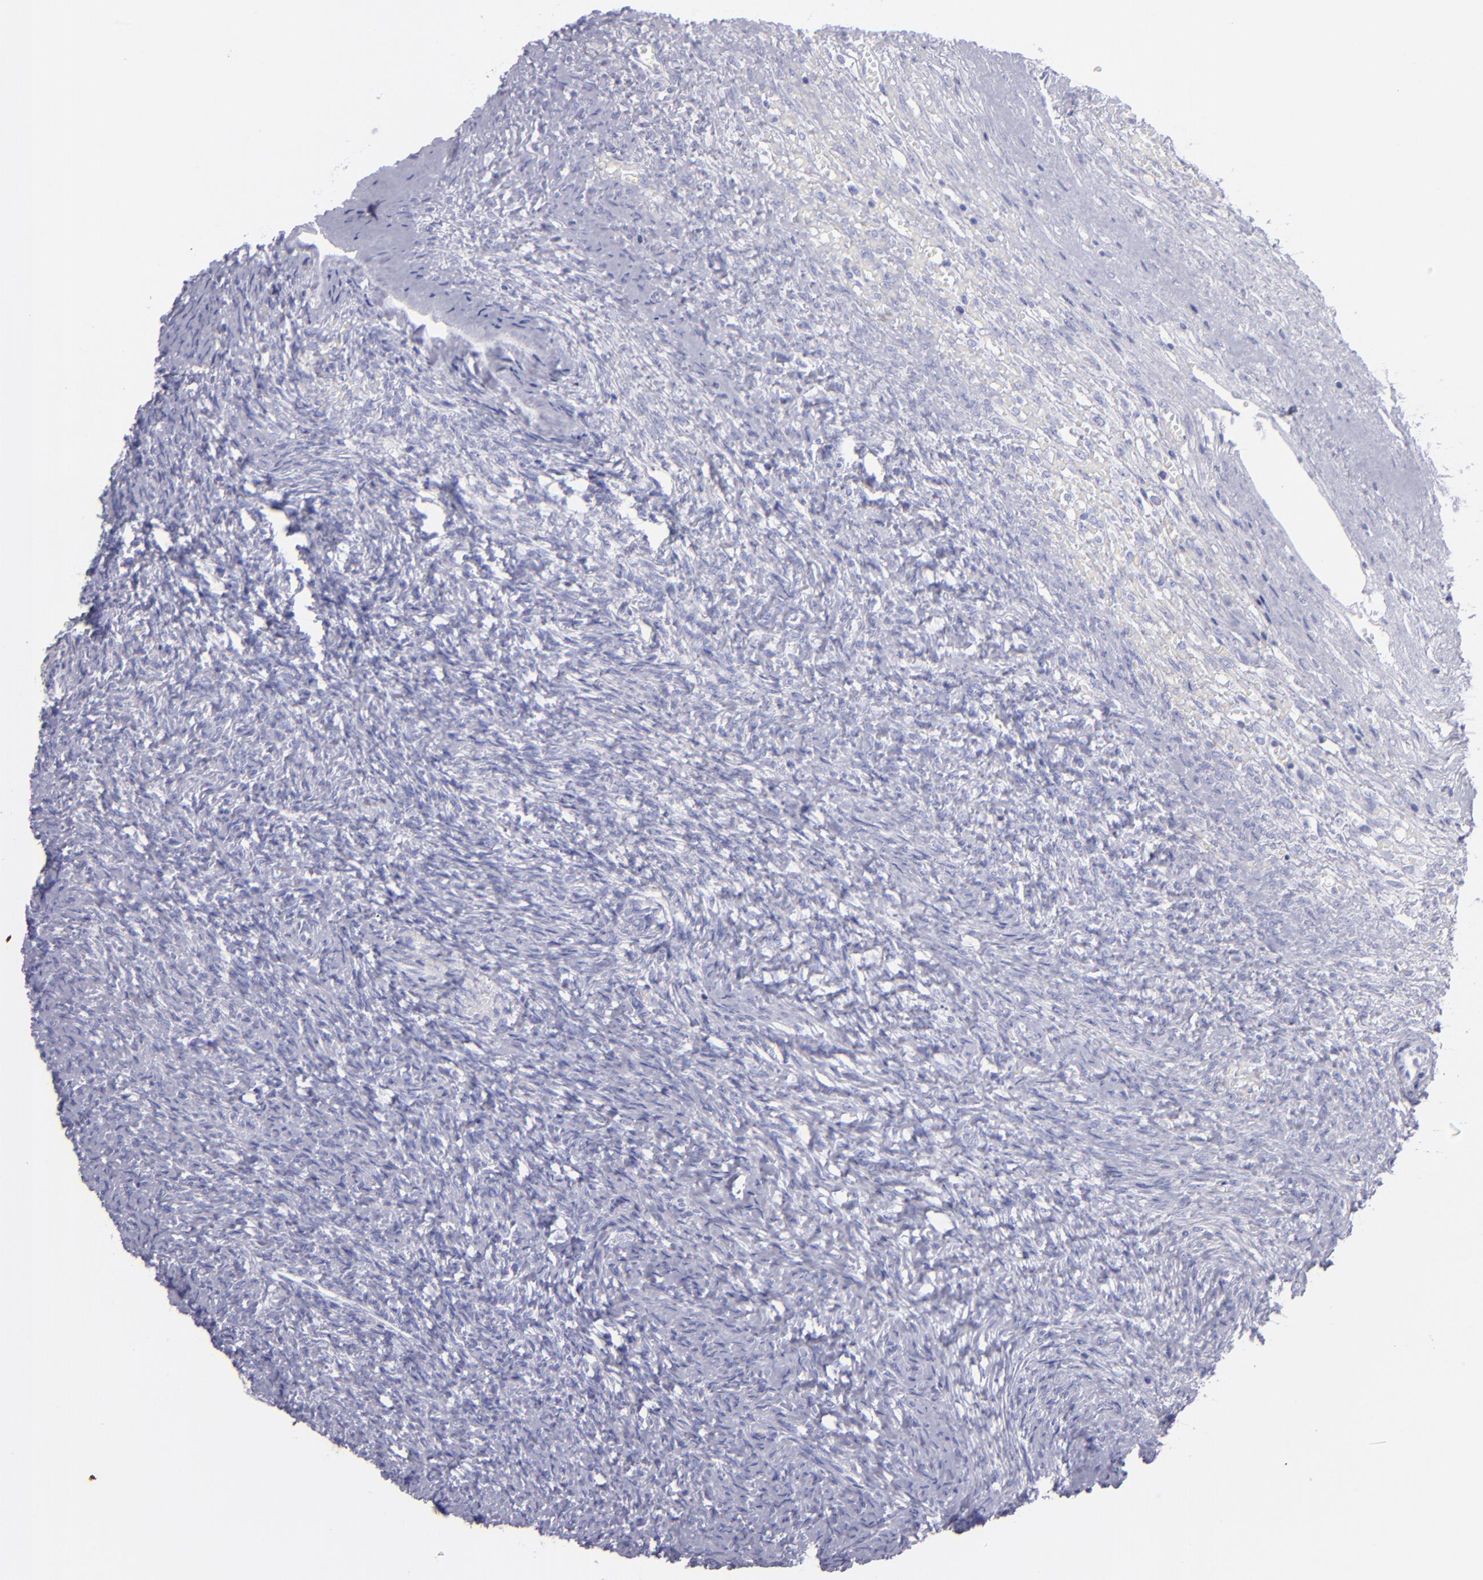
{"staining": {"intensity": "negative", "quantity": "none", "location": "none"}, "tissue": "ovary", "cell_type": "Ovarian stroma cells", "image_type": "normal", "snomed": [{"axis": "morphology", "description": "Normal tissue, NOS"}, {"axis": "topography", "description": "Ovary"}], "caption": "Immunohistochemistry (IHC) histopathology image of benign ovary stained for a protein (brown), which reveals no positivity in ovarian stroma cells.", "gene": "CD82", "patient": {"sex": "female", "age": 56}}